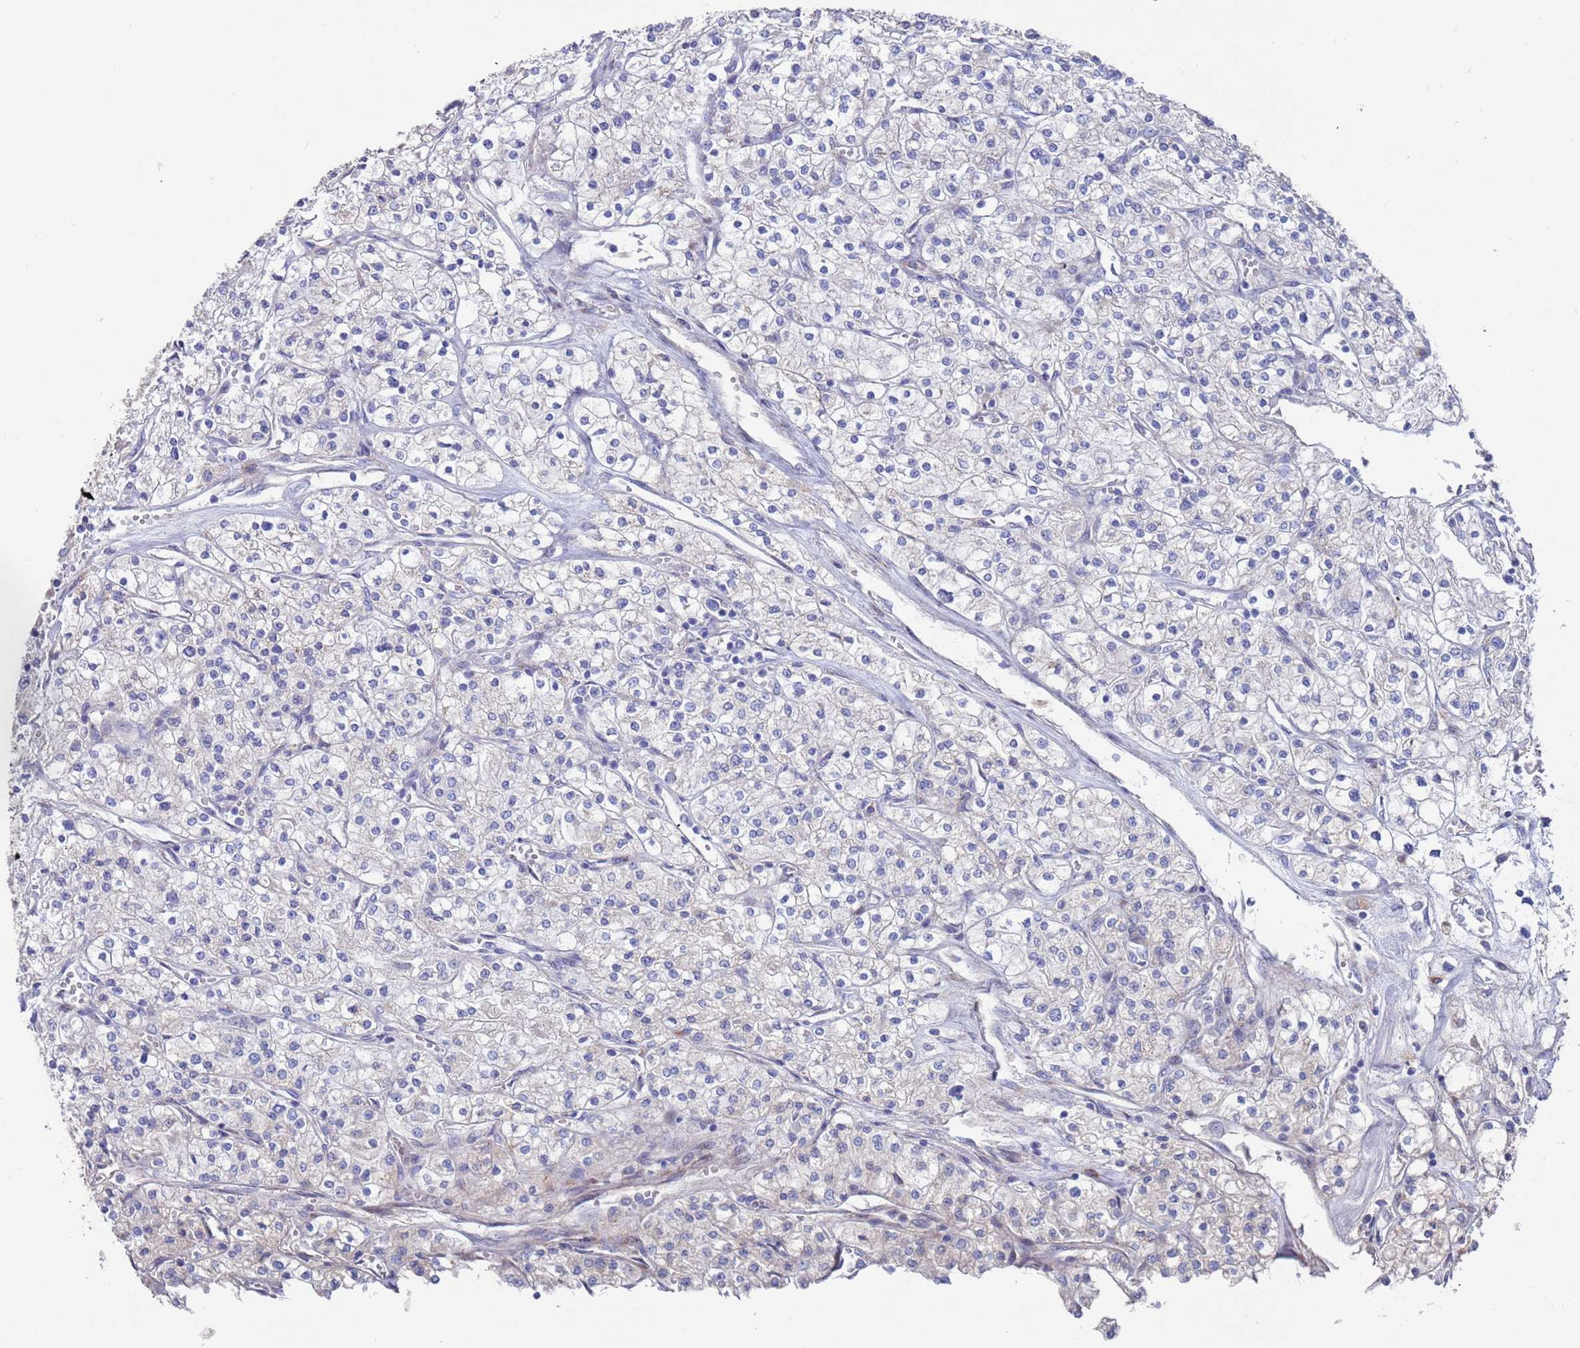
{"staining": {"intensity": "negative", "quantity": "none", "location": "none"}, "tissue": "renal cancer", "cell_type": "Tumor cells", "image_type": "cancer", "snomed": [{"axis": "morphology", "description": "Adenocarcinoma, NOS"}, {"axis": "topography", "description": "Kidney"}], "caption": "IHC of adenocarcinoma (renal) displays no staining in tumor cells.", "gene": "FBXO27", "patient": {"sex": "male", "age": 80}}